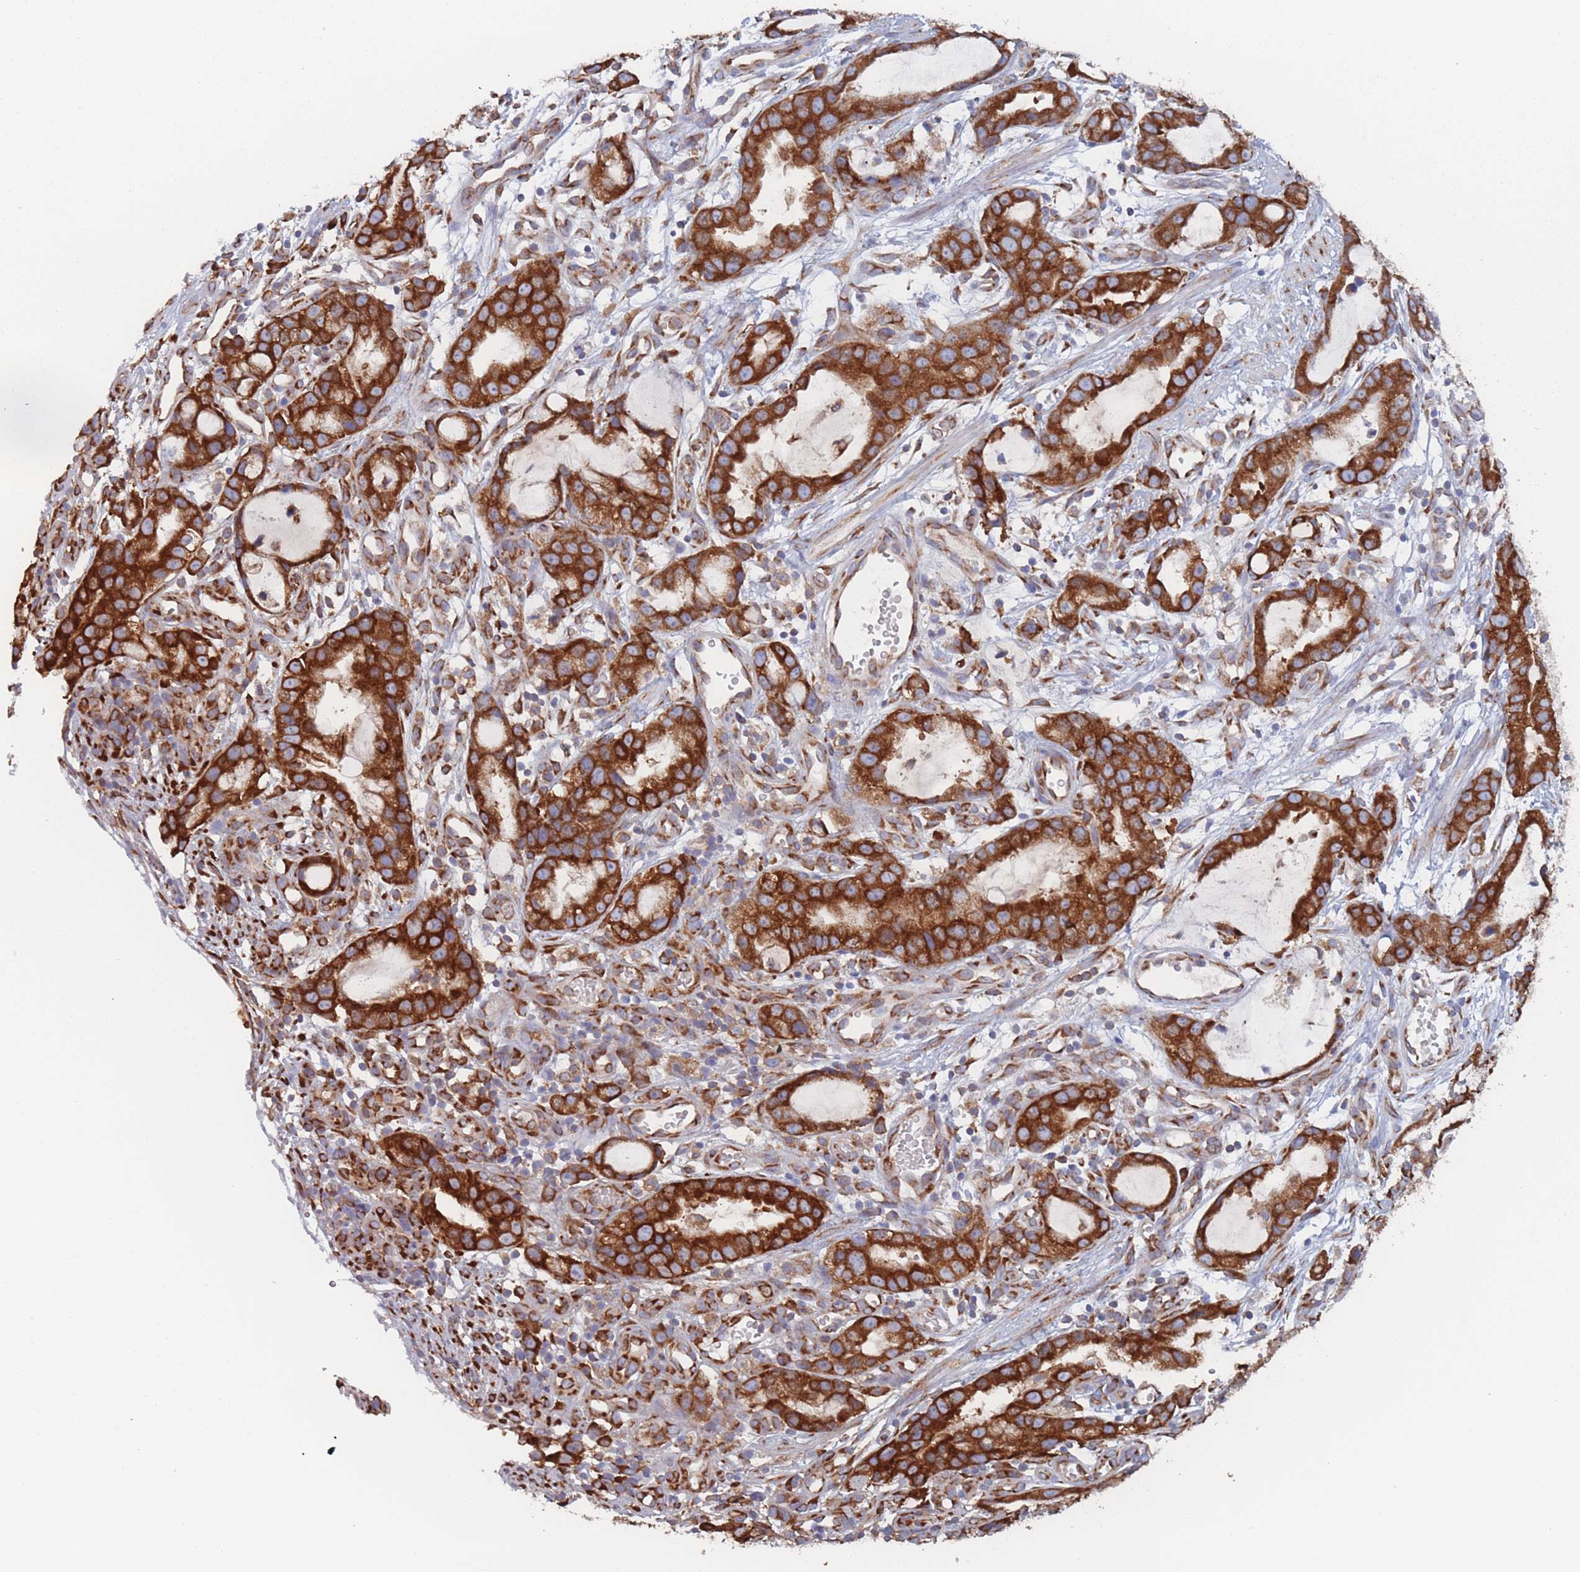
{"staining": {"intensity": "strong", "quantity": ">75%", "location": "cytoplasmic/membranous"}, "tissue": "stomach cancer", "cell_type": "Tumor cells", "image_type": "cancer", "snomed": [{"axis": "morphology", "description": "Adenocarcinoma, NOS"}, {"axis": "topography", "description": "Stomach"}], "caption": "Tumor cells exhibit high levels of strong cytoplasmic/membranous expression in about >75% of cells in stomach cancer.", "gene": "EEF1B2", "patient": {"sex": "male", "age": 55}}